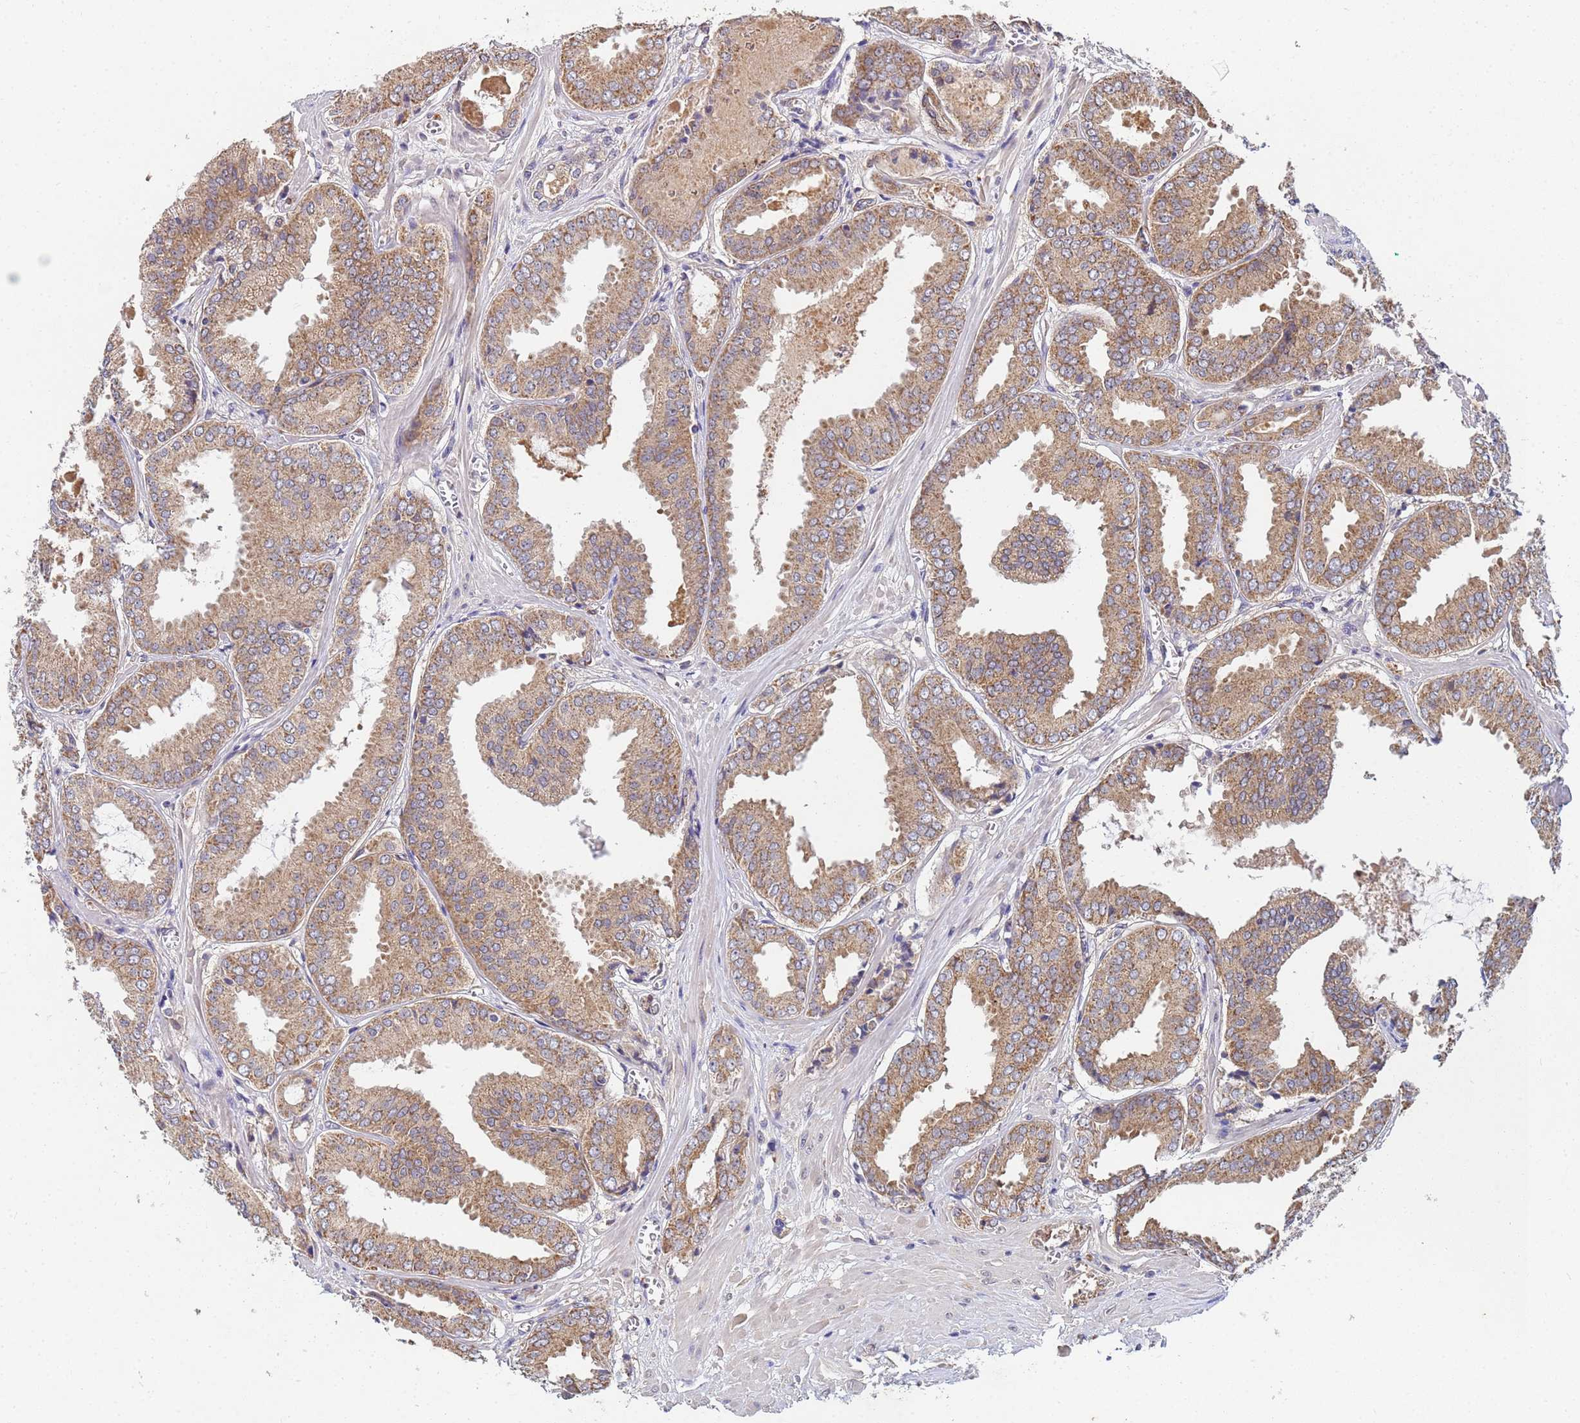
{"staining": {"intensity": "moderate", "quantity": ">75%", "location": "cytoplasmic/membranous"}, "tissue": "prostate cancer", "cell_type": "Tumor cells", "image_type": "cancer", "snomed": [{"axis": "morphology", "description": "Adenocarcinoma, Low grade"}, {"axis": "topography", "description": "Prostate"}], "caption": "Protein analysis of prostate adenocarcinoma (low-grade) tissue exhibits moderate cytoplasmic/membranous expression in about >75% of tumor cells.", "gene": "C5orf34", "patient": {"sex": "male", "age": 67}}